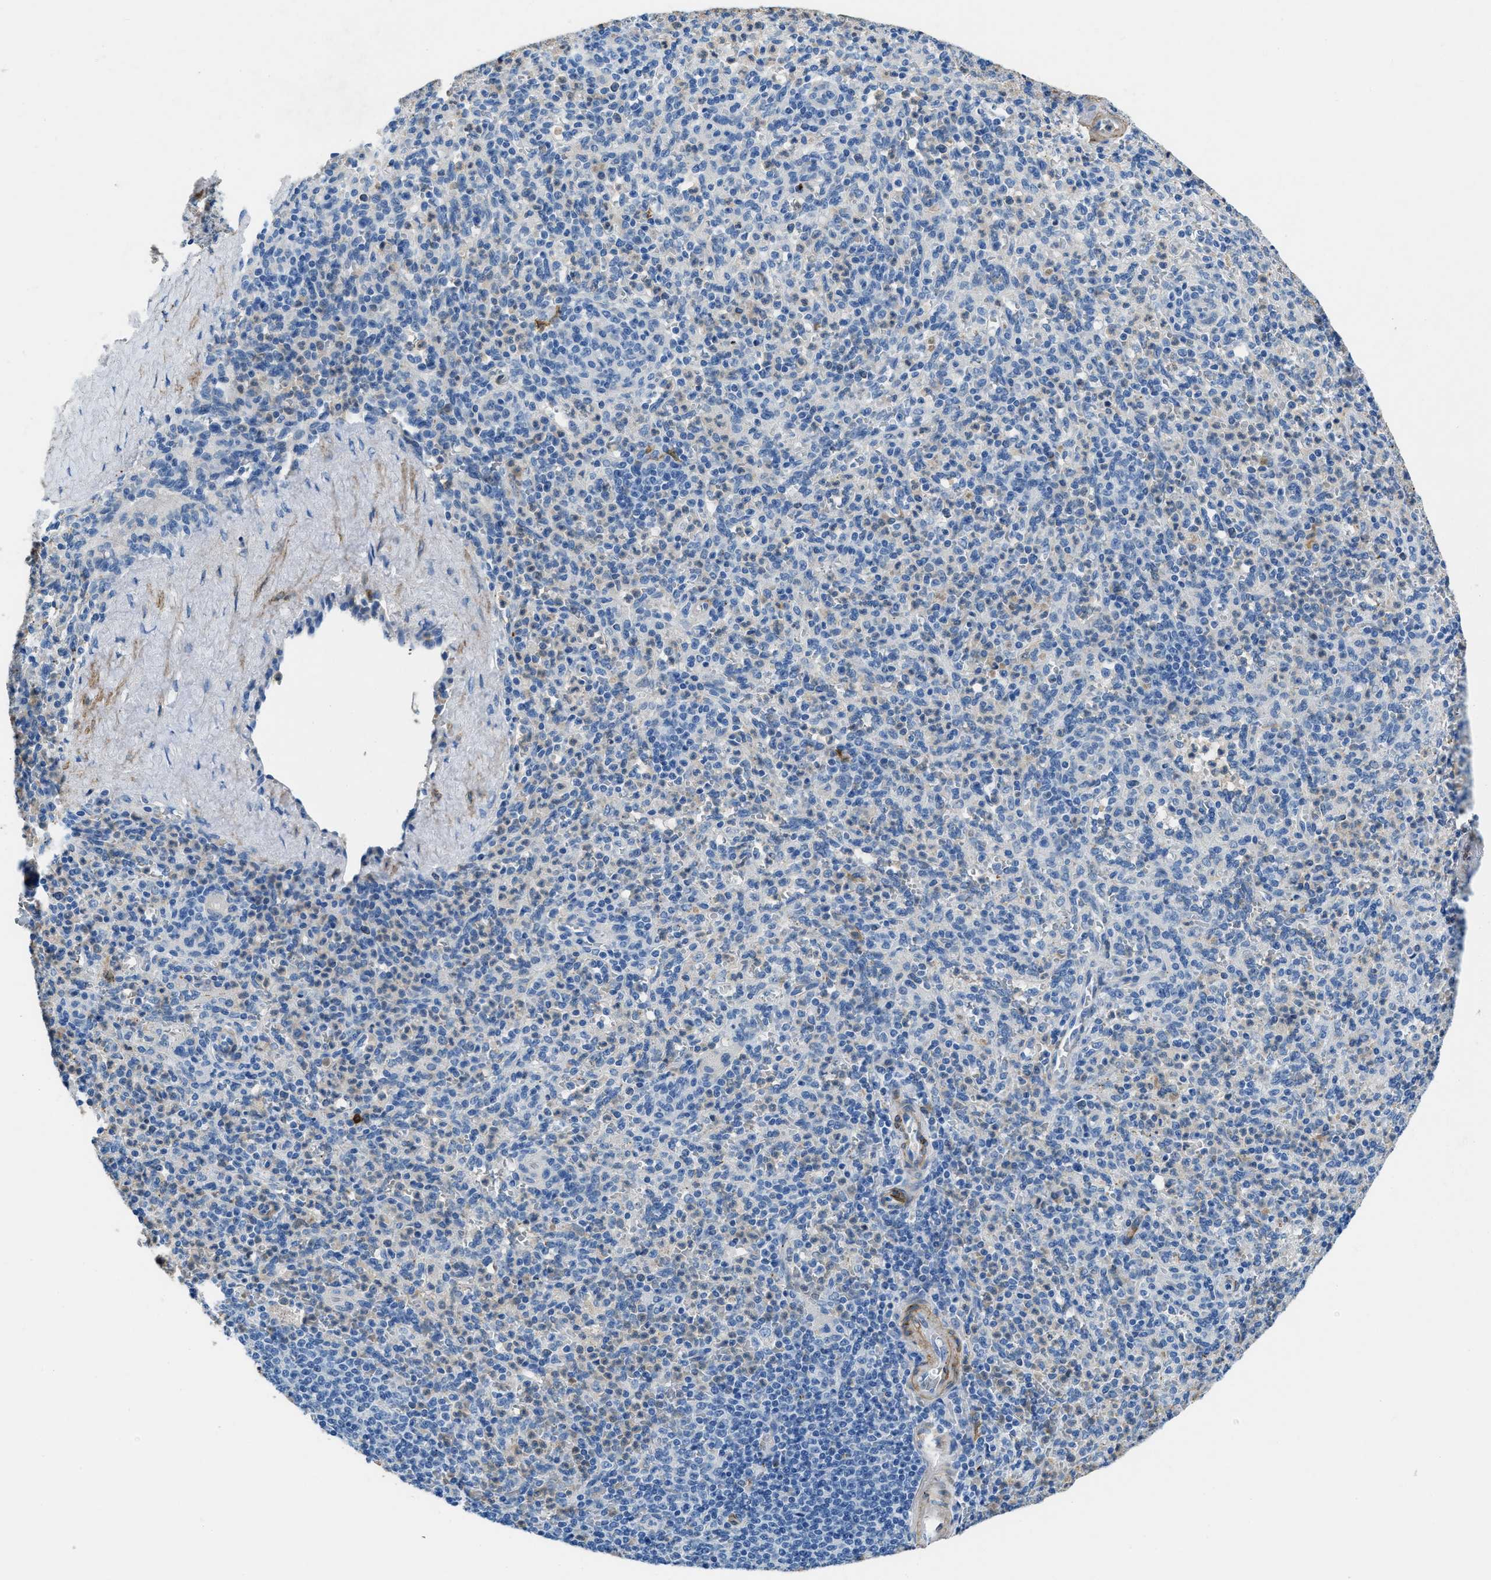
{"staining": {"intensity": "moderate", "quantity": "<25%", "location": "cytoplasmic/membranous"}, "tissue": "spleen", "cell_type": "Cells in red pulp", "image_type": "normal", "snomed": [{"axis": "morphology", "description": "Normal tissue, NOS"}, {"axis": "topography", "description": "Spleen"}], "caption": "IHC (DAB) staining of normal spleen displays moderate cytoplasmic/membranous protein staining in approximately <25% of cells in red pulp. (IHC, brightfield microscopy, high magnification).", "gene": "SPEG", "patient": {"sex": "male", "age": 36}}